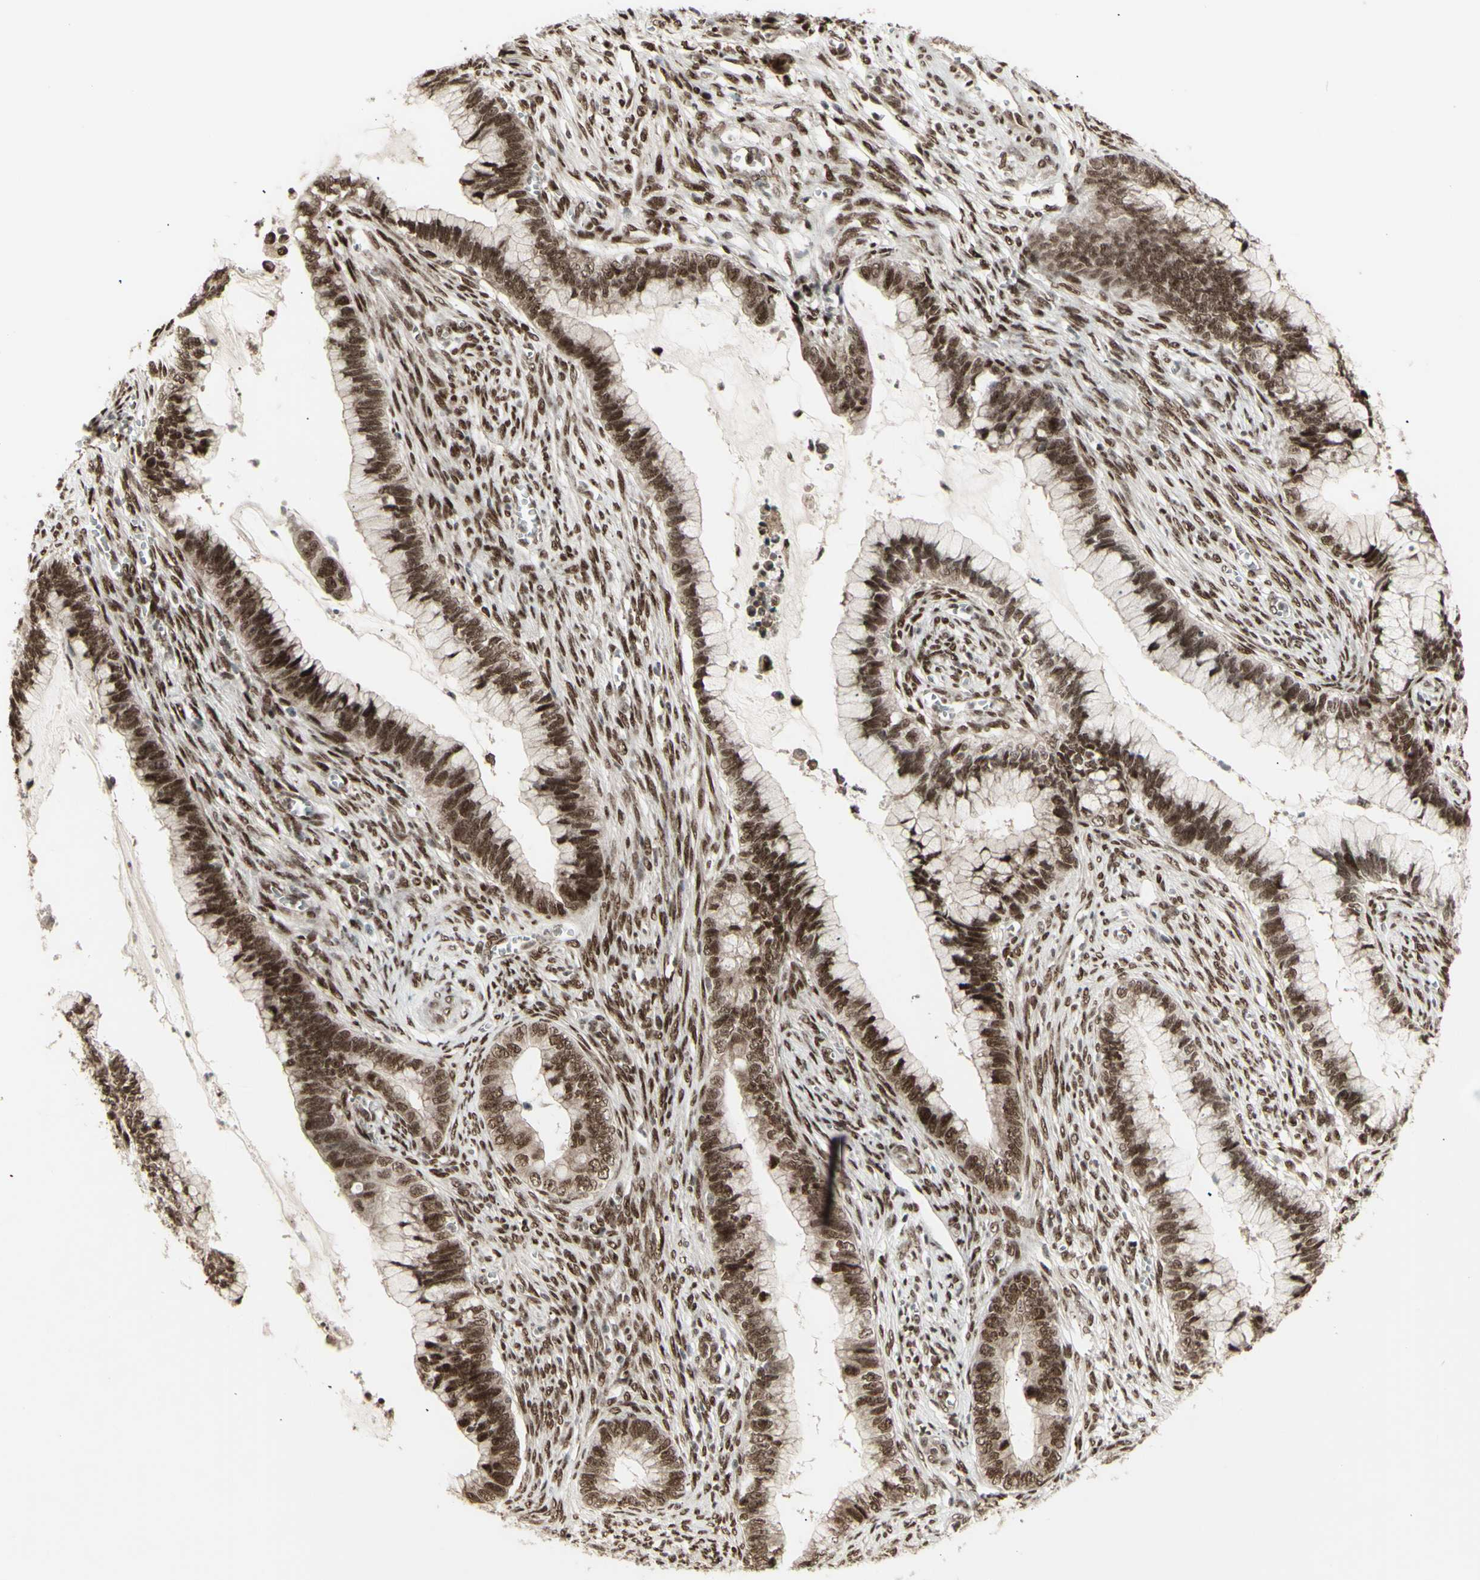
{"staining": {"intensity": "moderate", "quantity": ">75%", "location": "cytoplasmic/membranous,nuclear"}, "tissue": "cervical cancer", "cell_type": "Tumor cells", "image_type": "cancer", "snomed": [{"axis": "morphology", "description": "Adenocarcinoma, NOS"}, {"axis": "topography", "description": "Cervix"}], "caption": "This is a micrograph of immunohistochemistry staining of cervical adenocarcinoma, which shows moderate staining in the cytoplasmic/membranous and nuclear of tumor cells.", "gene": "CBX1", "patient": {"sex": "female", "age": 44}}